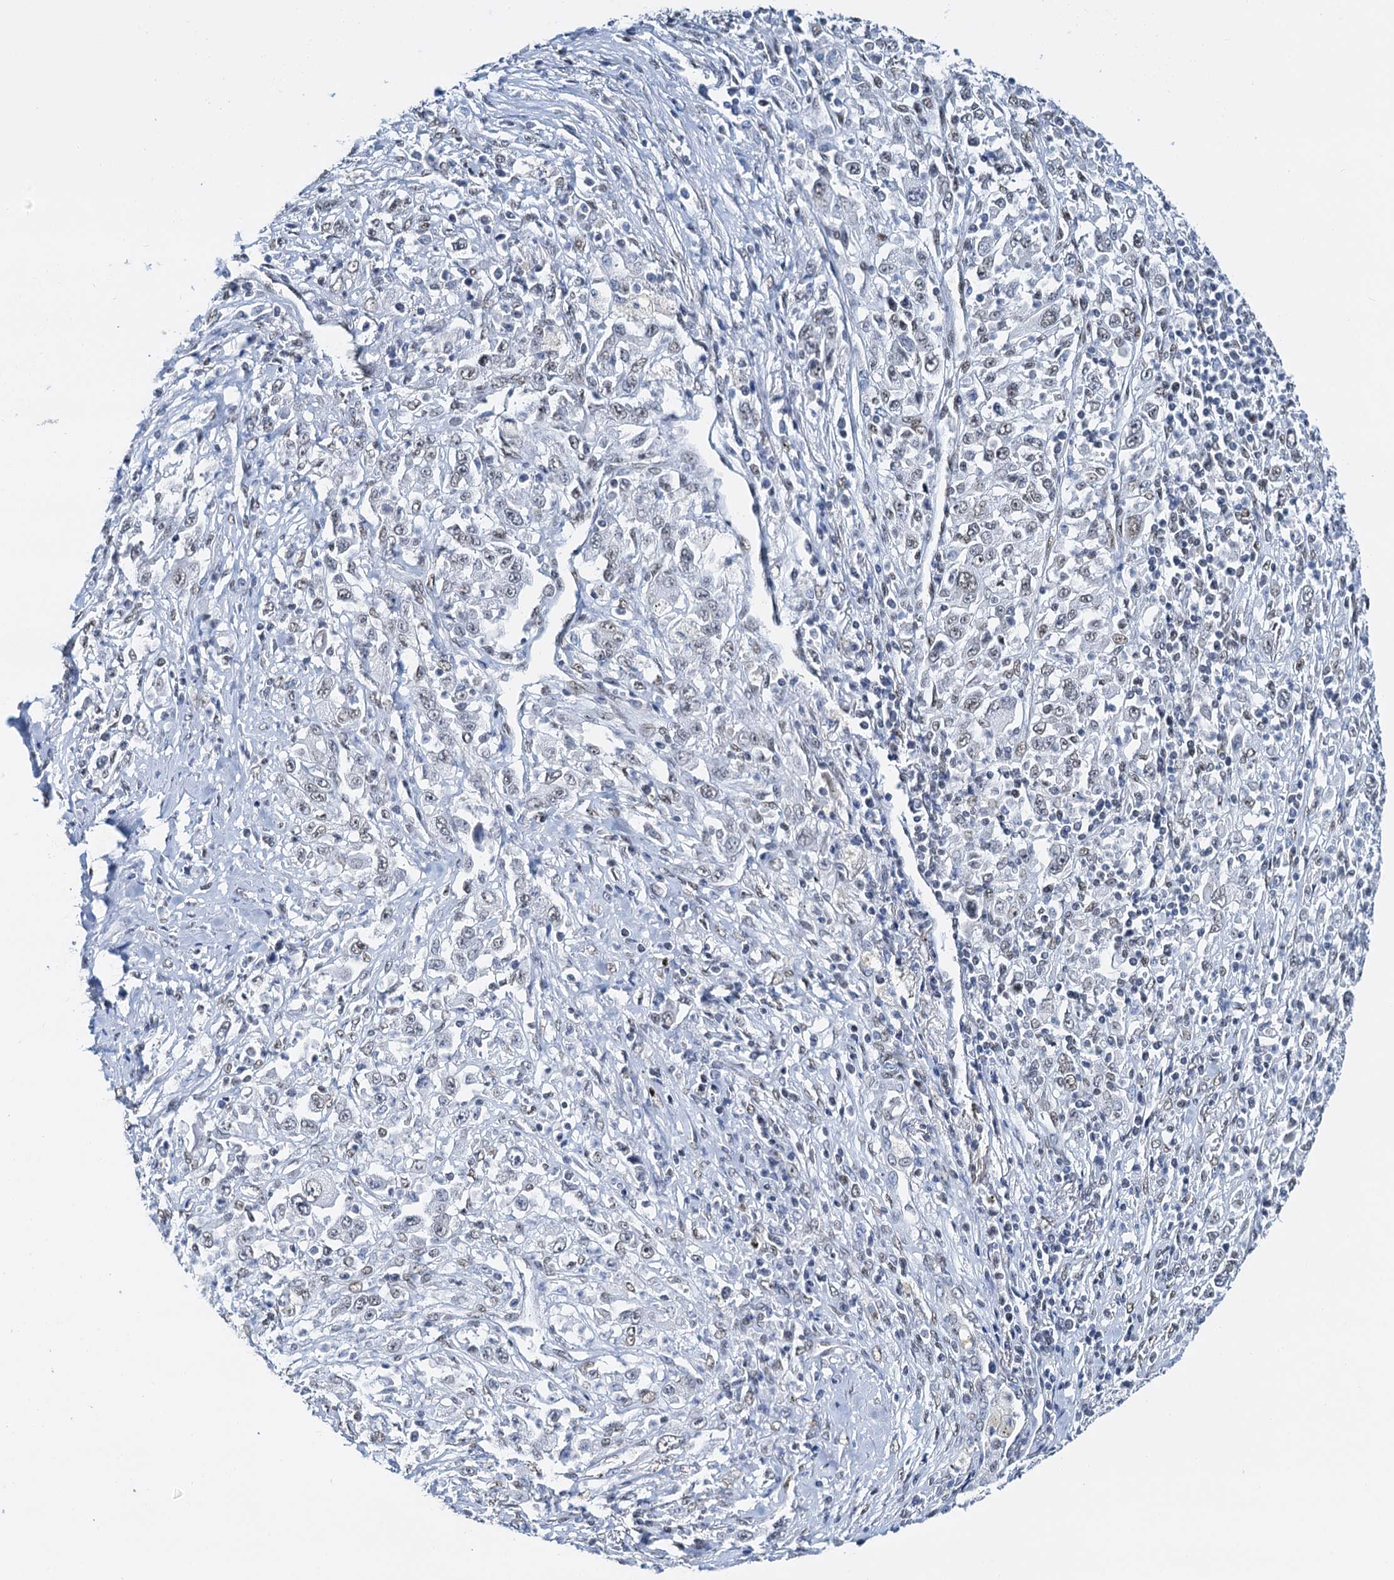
{"staining": {"intensity": "moderate", "quantity": ">75%", "location": "nuclear"}, "tissue": "melanoma", "cell_type": "Tumor cells", "image_type": "cancer", "snomed": [{"axis": "morphology", "description": "Malignant melanoma, Metastatic site"}, {"axis": "topography", "description": "Skin"}], "caption": "Melanoma stained for a protein shows moderate nuclear positivity in tumor cells.", "gene": "SLTM", "patient": {"sex": "female", "age": 56}}